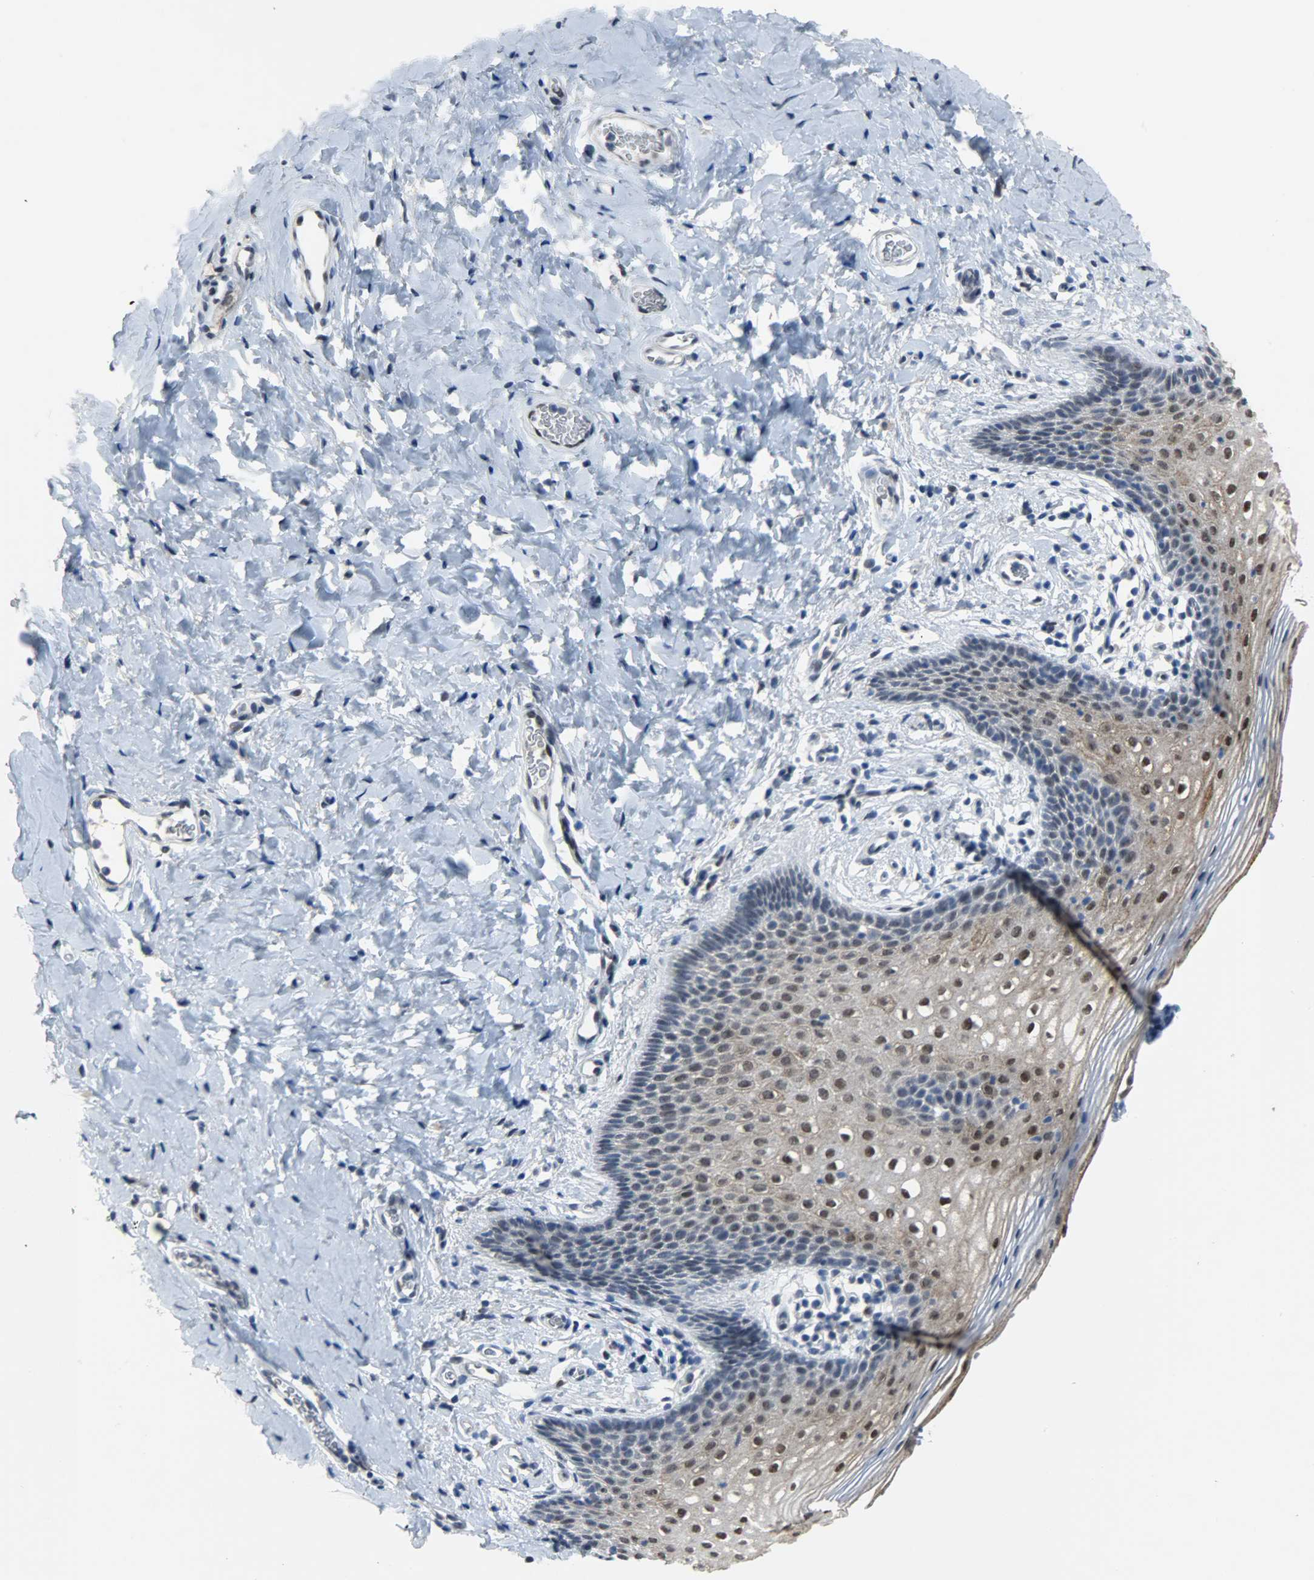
{"staining": {"intensity": "moderate", "quantity": ">75%", "location": "cytoplasmic/membranous,nuclear"}, "tissue": "vagina", "cell_type": "Squamous epithelial cells", "image_type": "normal", "snomed": [{"axis": "morphology", "description": "Normal tissue, NOS"}, {"axis": "topography", "description": "Vagina"}], "caption": "Protein expression analysis of benign vagina exhibits moderate cytoplasmic/membranous,nuclear expression in approximately >75% of squamous epithelial cells.", "gene": "PPARG", "patient": {"sex": "female", "age": 55}}